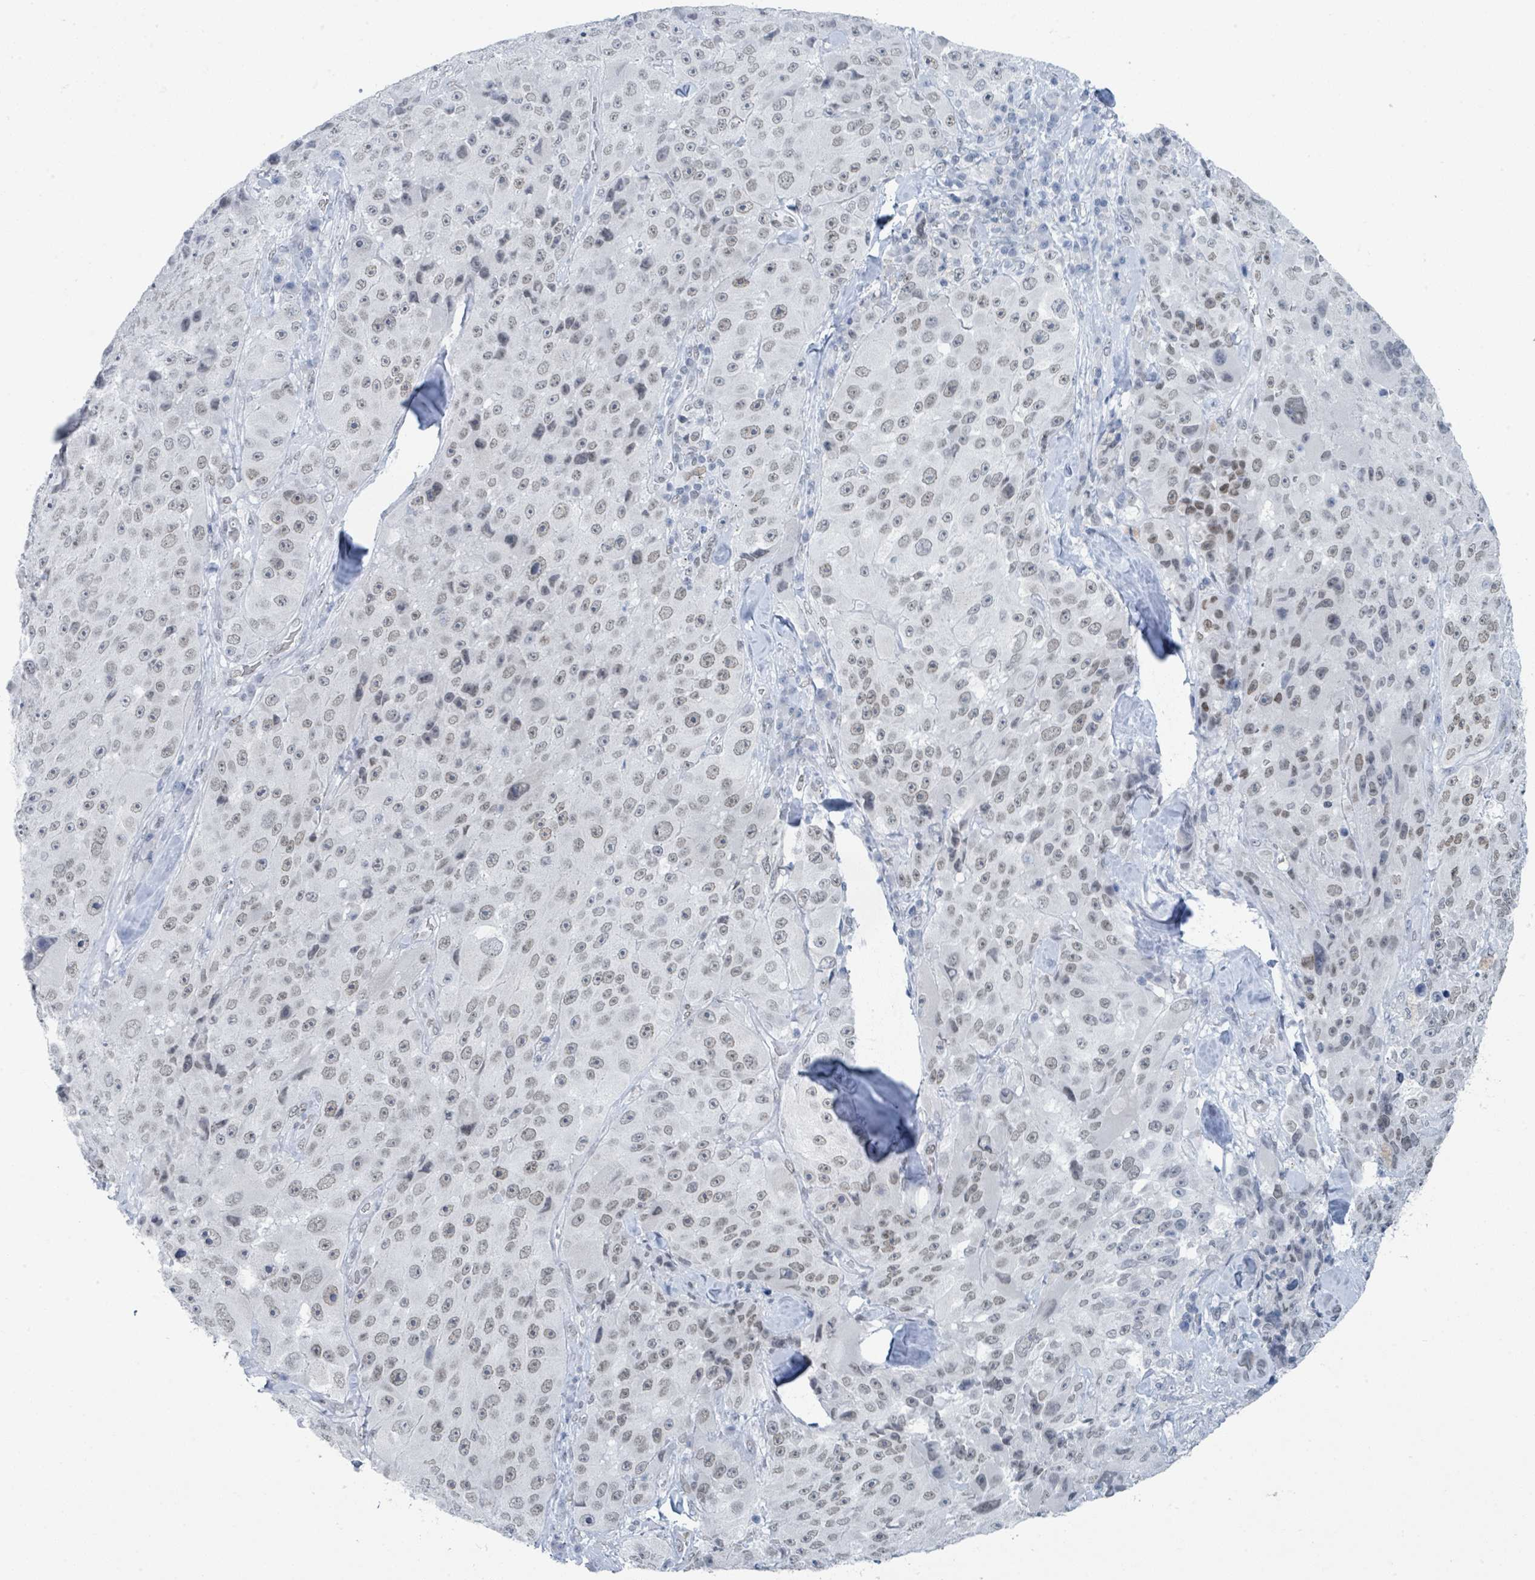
{"staining": {"intensity": "weak", "quantity": ">75%", "location": "nuclear"}, "tissue": "melanoma", "cell_type": "Tumor cells", "image_type": "cancer", "snomed": [{"axis": "morphology", "description": "Malignant melanoma, Metastatic site"}, {"axis": "topography", "description": "Lymph node"}], "caption": "This is an image of IHC staining of malignant melanoma (metastatic site), which shows weak staining in the nuclear of tumor cells.", "gene": "EHMT2", "patient": {"sex": "male", "age": 62}}